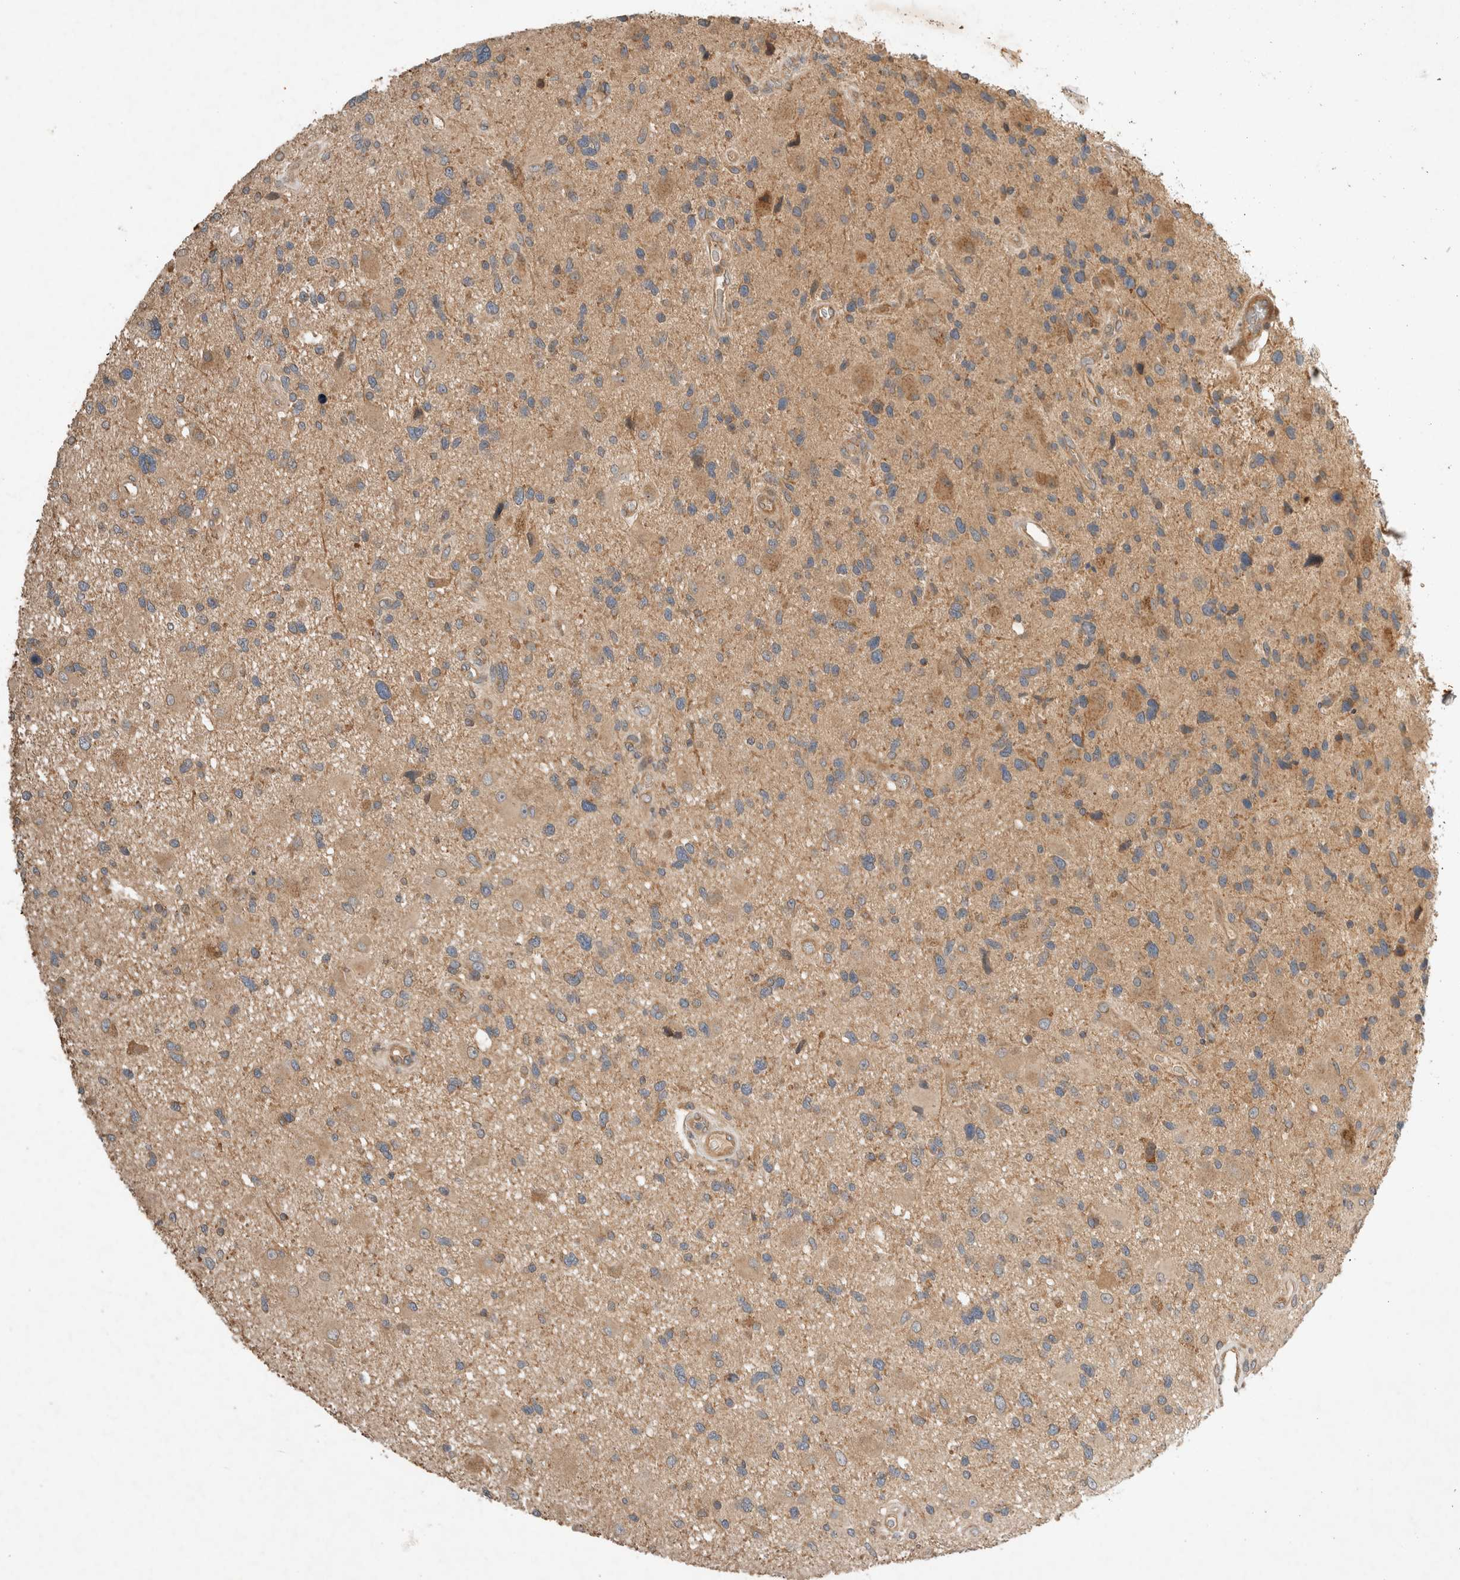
{"staining": {"intensity": "weak", "quantity": ">75%", "location": "cytoplasmic/membranous"}, "tissue": "glioma", "cell_type": "Tumor cells", "image_type": "cancer", "snomed": [{"axis": "morphology", "description": "Glioma, malignant, High grade"}, {"axis": "topography", "description": "Brain"}], "caption": "Immunohistochemical staining of malignant glioma (high-grade) exhibits low levels of weak cytoplasmic/membranous staining in approximately >75% of tumor cells. The protein of interest is stained brown, and the nuclei are stained in blue (DAB IHC with brightfield microscopy, high magnification).", "gene": "ARMC9", "patient": {"sex": "male", "age": 33}}